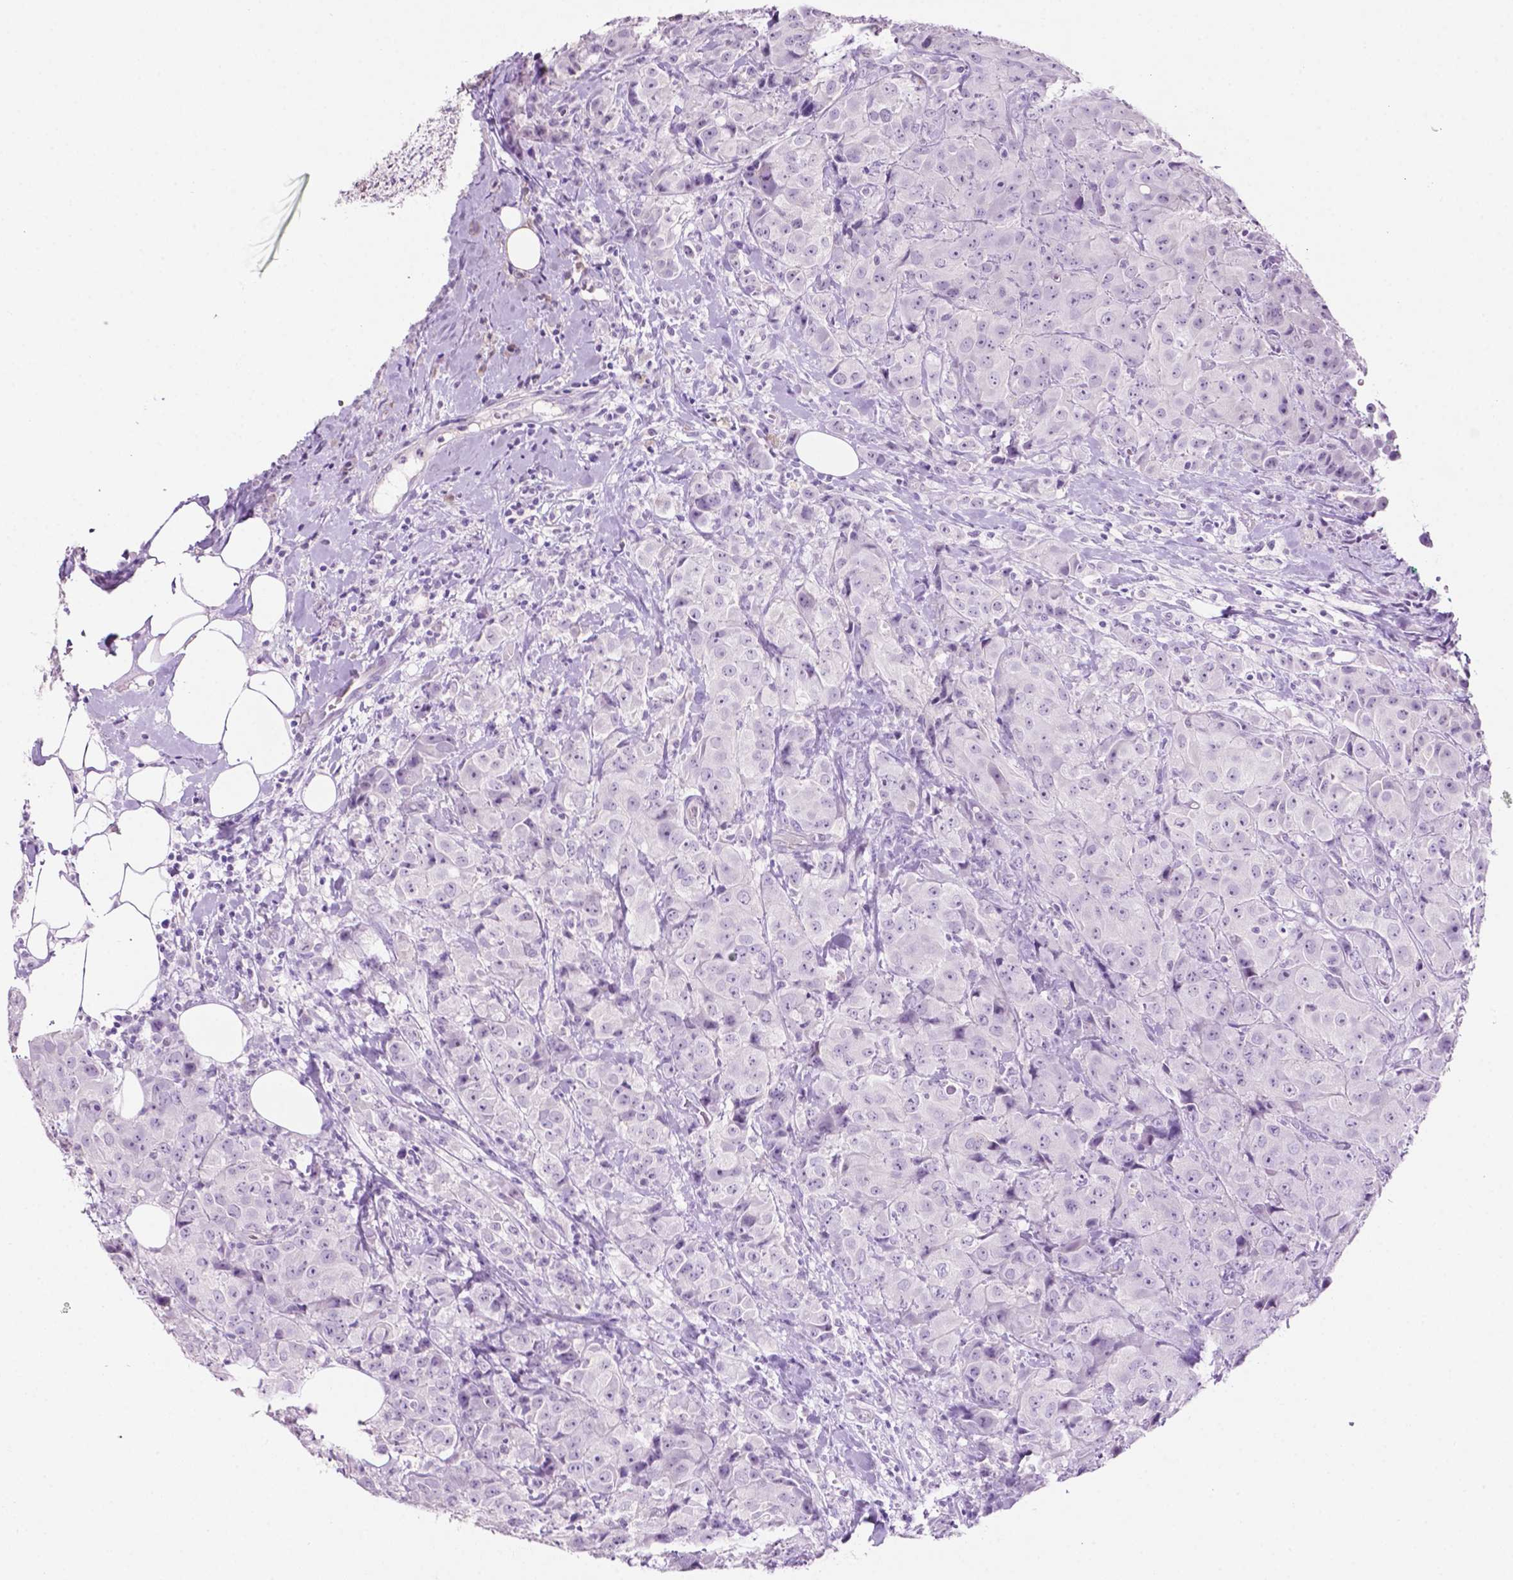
{"staining": {"intensity": "negative", "quantity": "none", "location": "none"}, "tissue": "breast cancer", "cell_type": "Tumor cells", "image_type": "cancer", "snomed": [{"axis": "morphology", "description": "Normal tissue, NOS"}, {"axis": "morphology", "description": "Duct carcinoma"}, {"axis": "topography", "description": "Breast"}], "caption": "The IHC photomicrograph has no significant positivity in tumor cells of breast cancer tissue.", "gene": "PHGR1", "patient": {"sex": "female", "age": 43}}